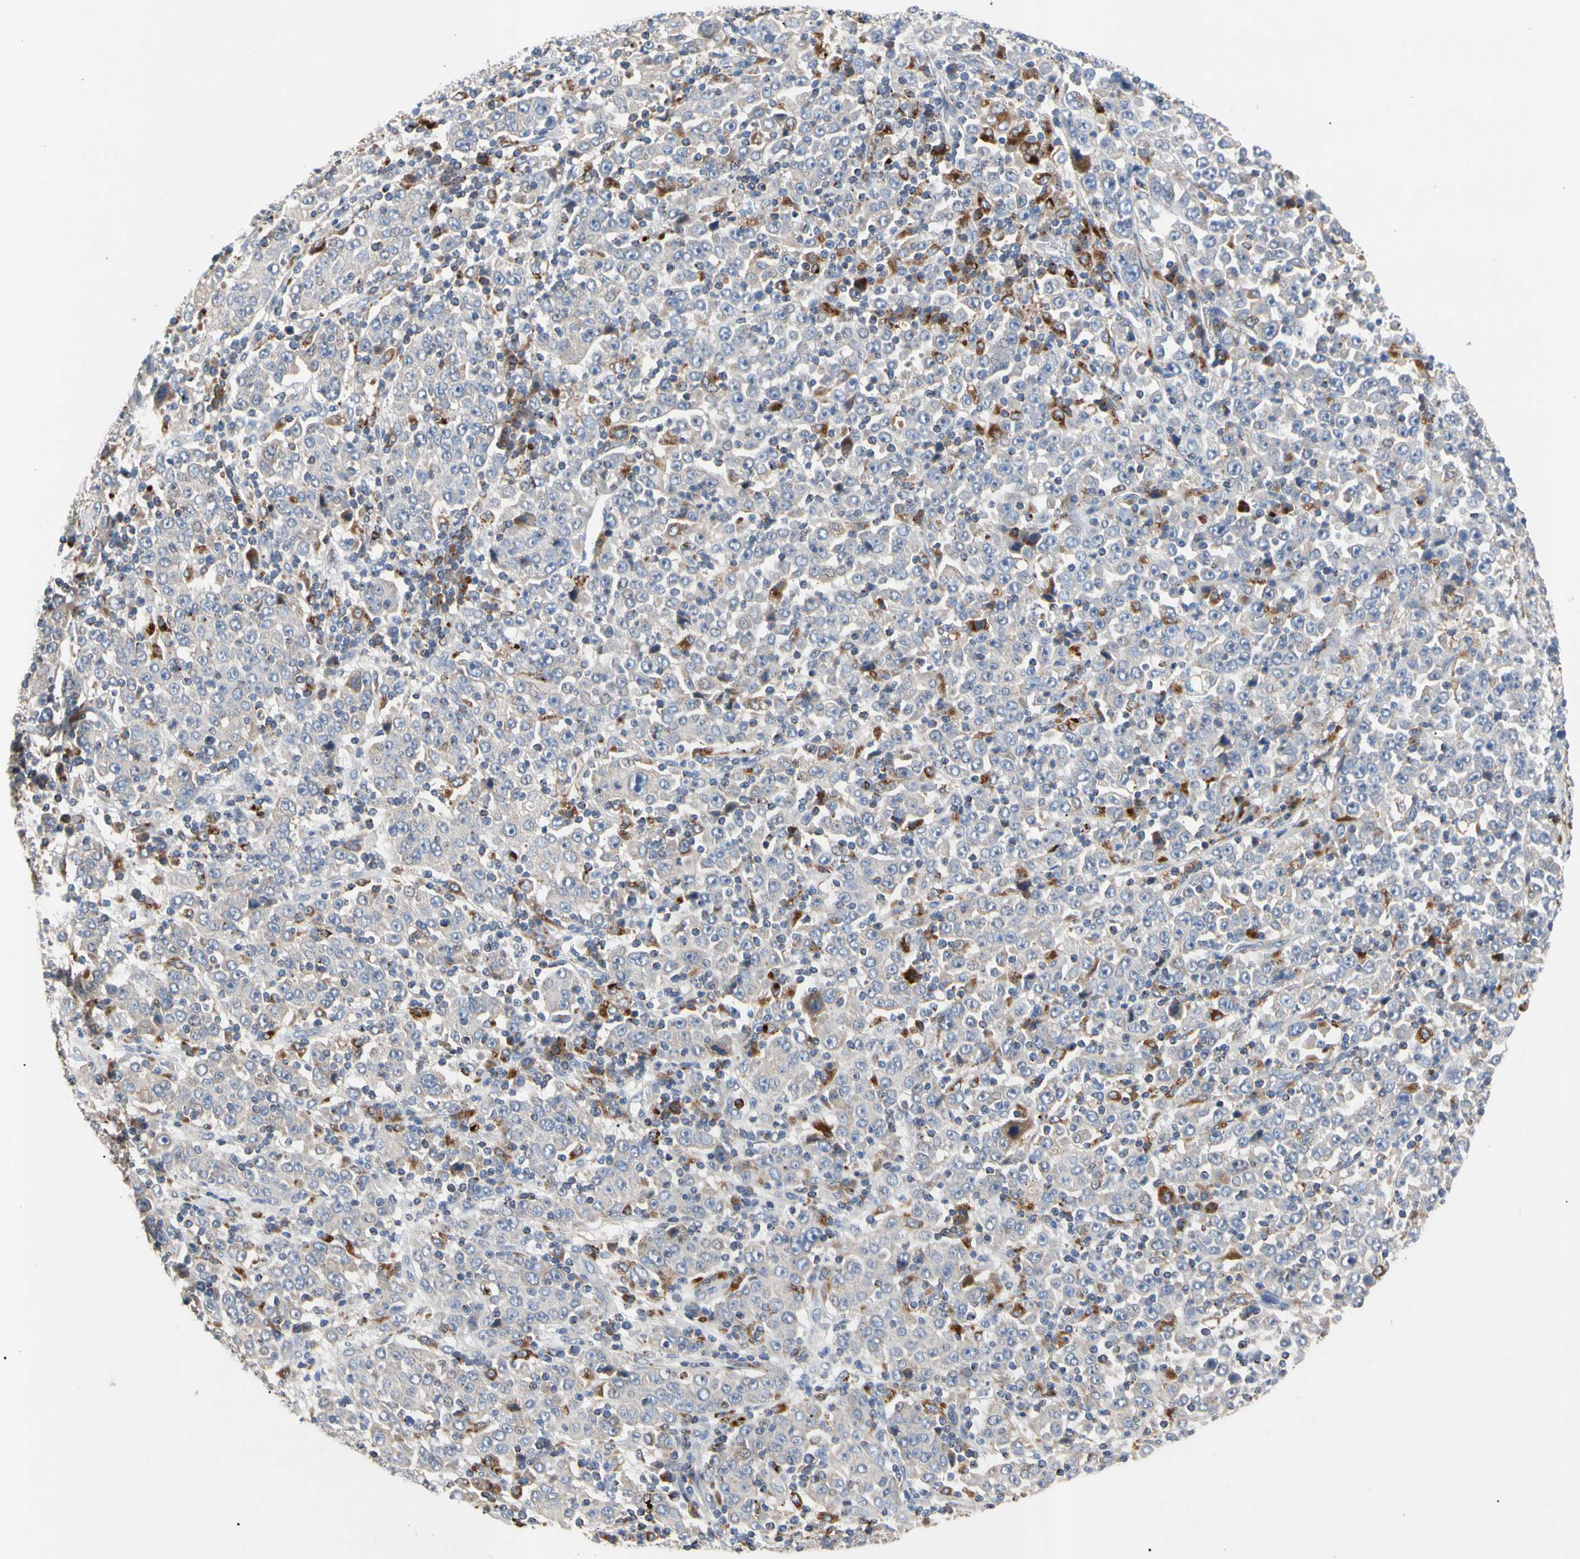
{"staining": {"intensity": "negative", "quantity": "none", "location": "none"}, "tissue": "stomach cancer", "cell_type": "Tumor cells", "image_type": "cancer", "snomed": [{"axis": "morphology", "description": "Normal tissue, NOS"}, {"axis": "morphology", "description": "Adenocarcinoma, NOS"}, {"axis": "topography", "description": "Stomach, upper"}, {"axis": "topography", "description": "Stomach"}], "caption": "Immunohistochemistry (IHC) photomicrograph of stomach cancer (adenocarcinoma) stained for a protein (brown), which shows no staining in tumor cells.", "gene": "ADA2", "patient": {"sex": "male", "age": 59}}